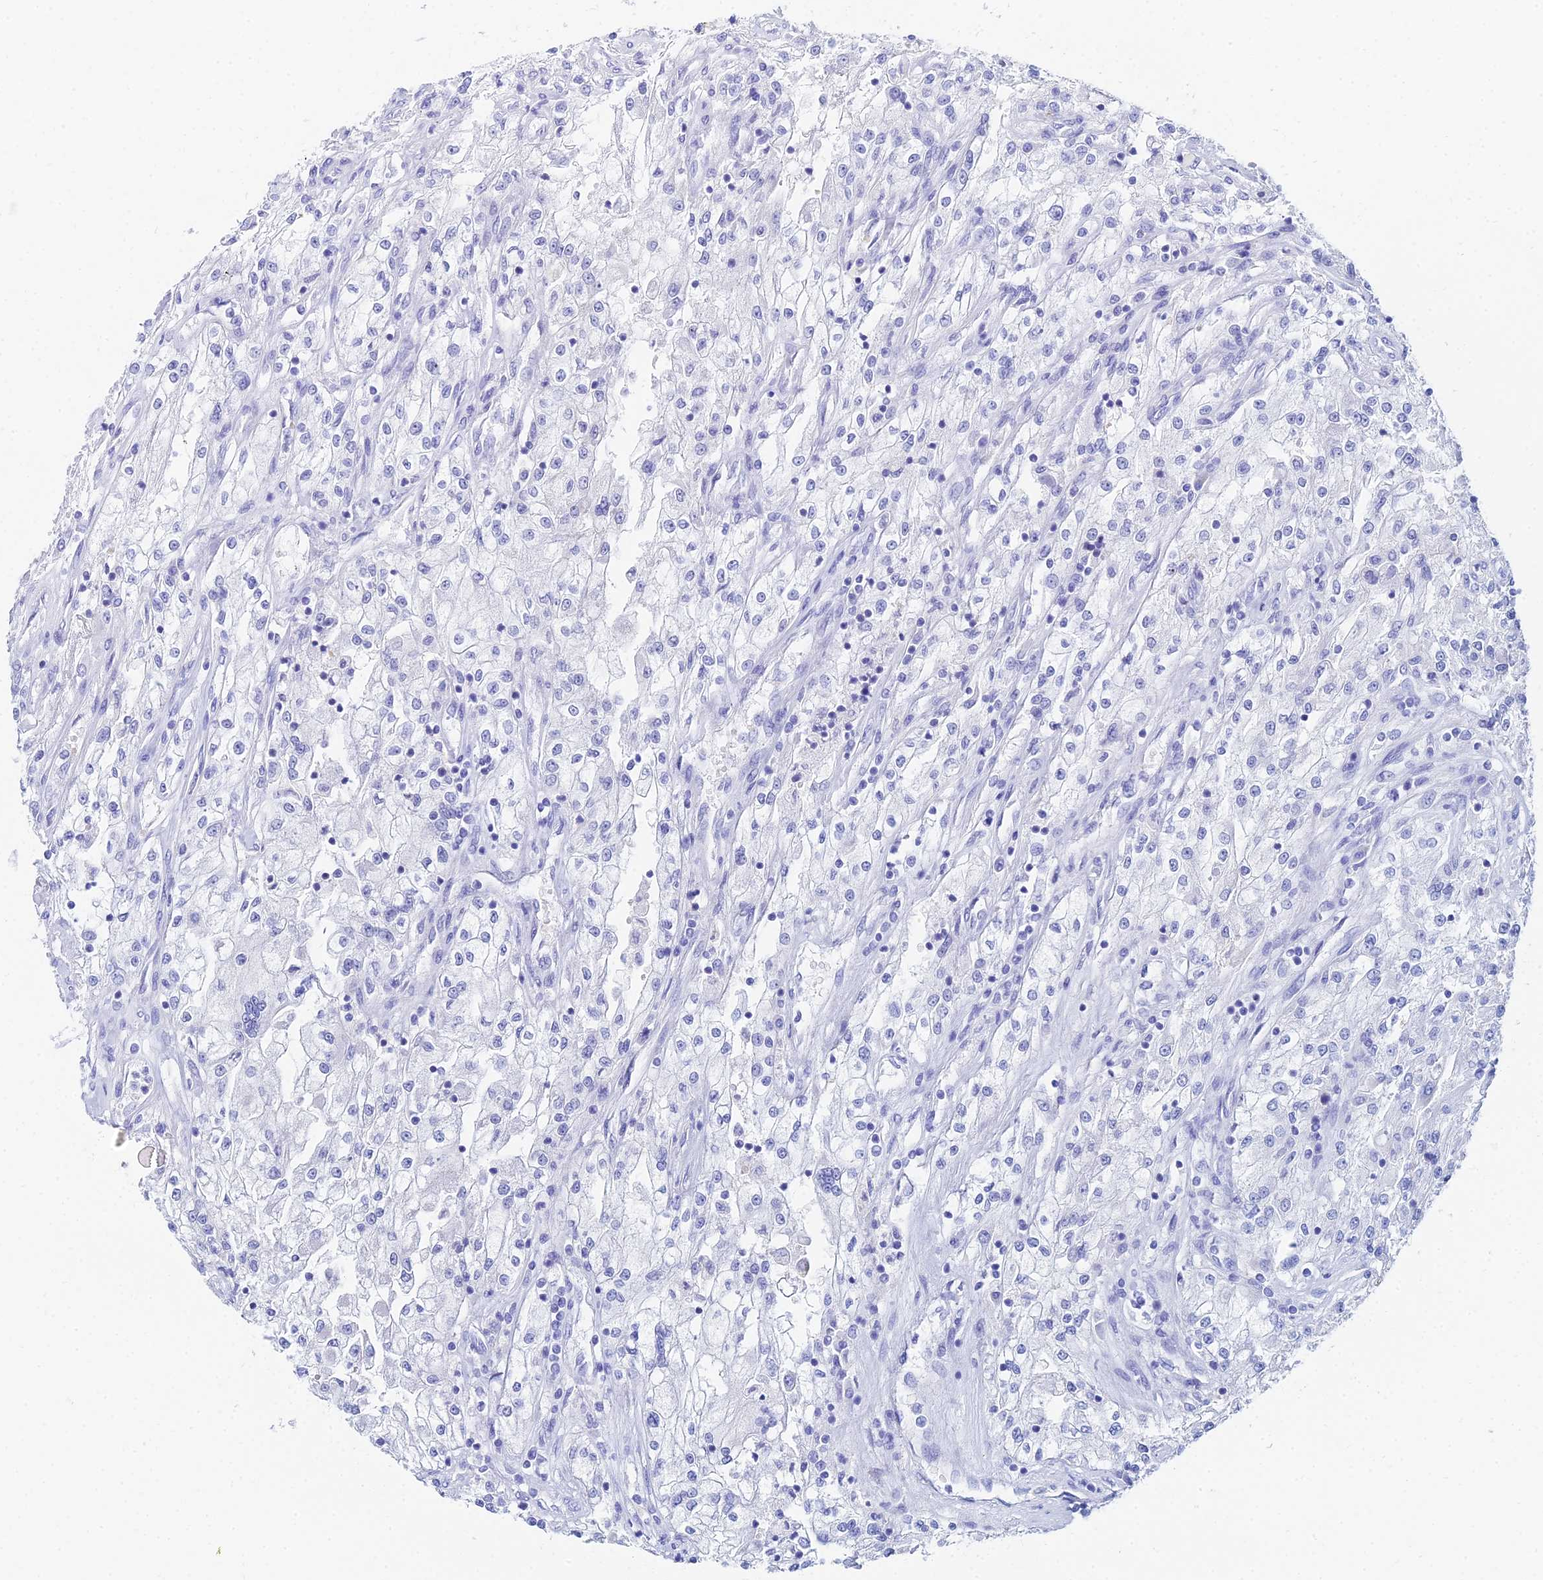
{"staining": {"intensity": "negative", "quantity": "none", "location": "none"}, "tissue": "renal cancer", "cell_type": "Tumor cells", "image_type": "cancer", "snomed": [{"axis": "morphology", "description": "Adenocarcinoma, NOS"}, {"axis": "topography", "description": "Kidney"}], "caption": "A photomicrograph of human renal cancer (adenocarcinoma) is negative for staining in tumor cells.", "gene": "HSPA1L", "patient": {"sex": "female", "age": 52}}